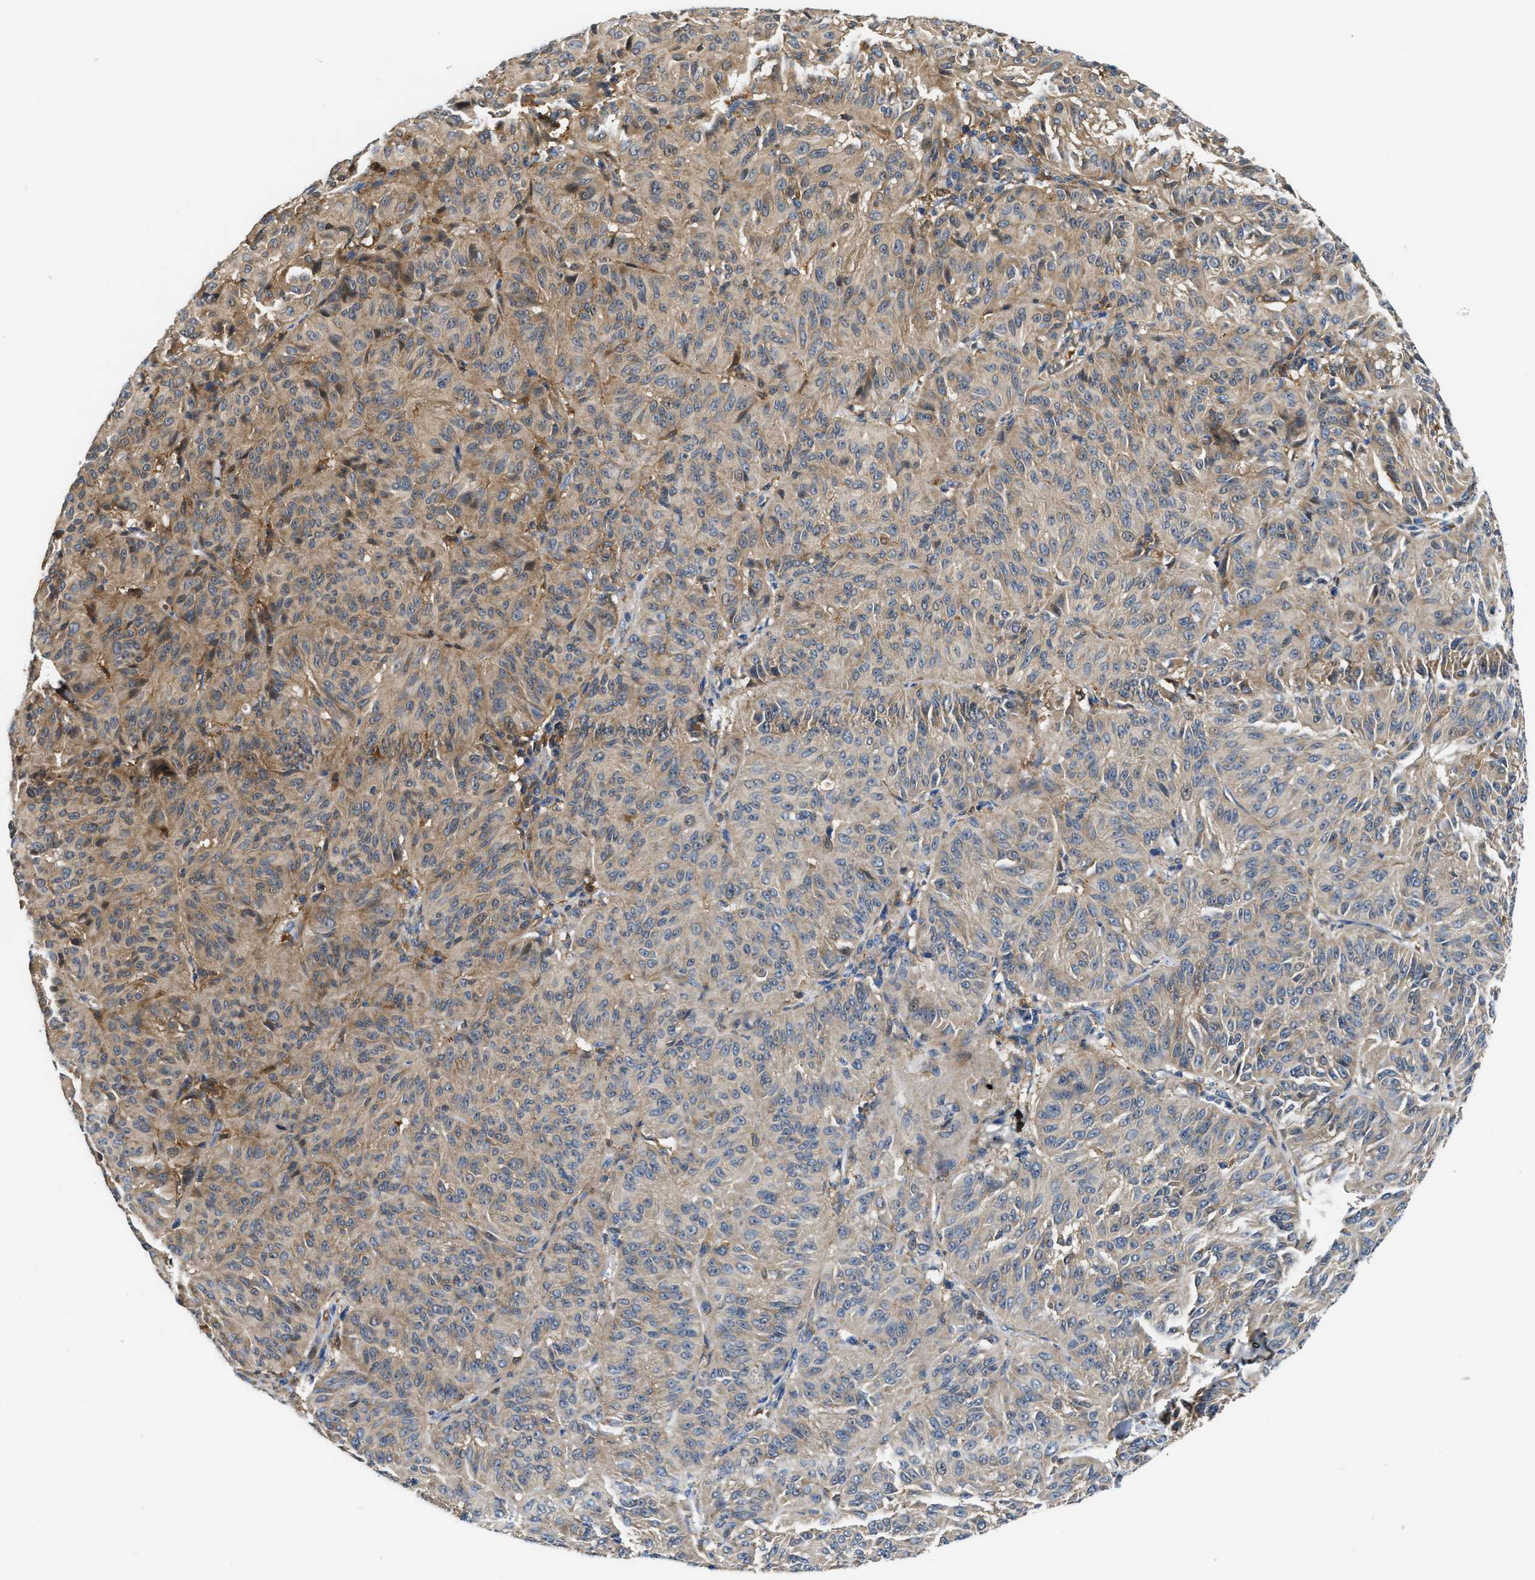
{"staining": {"intensity": "weak", "quantity": "25%-75%", "location": "cytoplasmic/membranous"}, "tissue": "melanoma", "cell_type": "Tumor cells", "image_type": "cancer", "snomed": [{"axis": "morphology", "description": "Malignant melanoma, NOS"}, {"axis": "topography", "description": "Skin"}], "caption": "High-magnification brightfield microscopy of melanoma stained with DAB (3,3'-diaminobenzidine) (brown) and counterstained with hematoxylin (blue). tumor cells exhibit weak cytoplasmic/membranous expression is identified in approximately25%-75% of cells.", "gene": "OSTF1", "patient": {"sex": "female", "age": 72}}